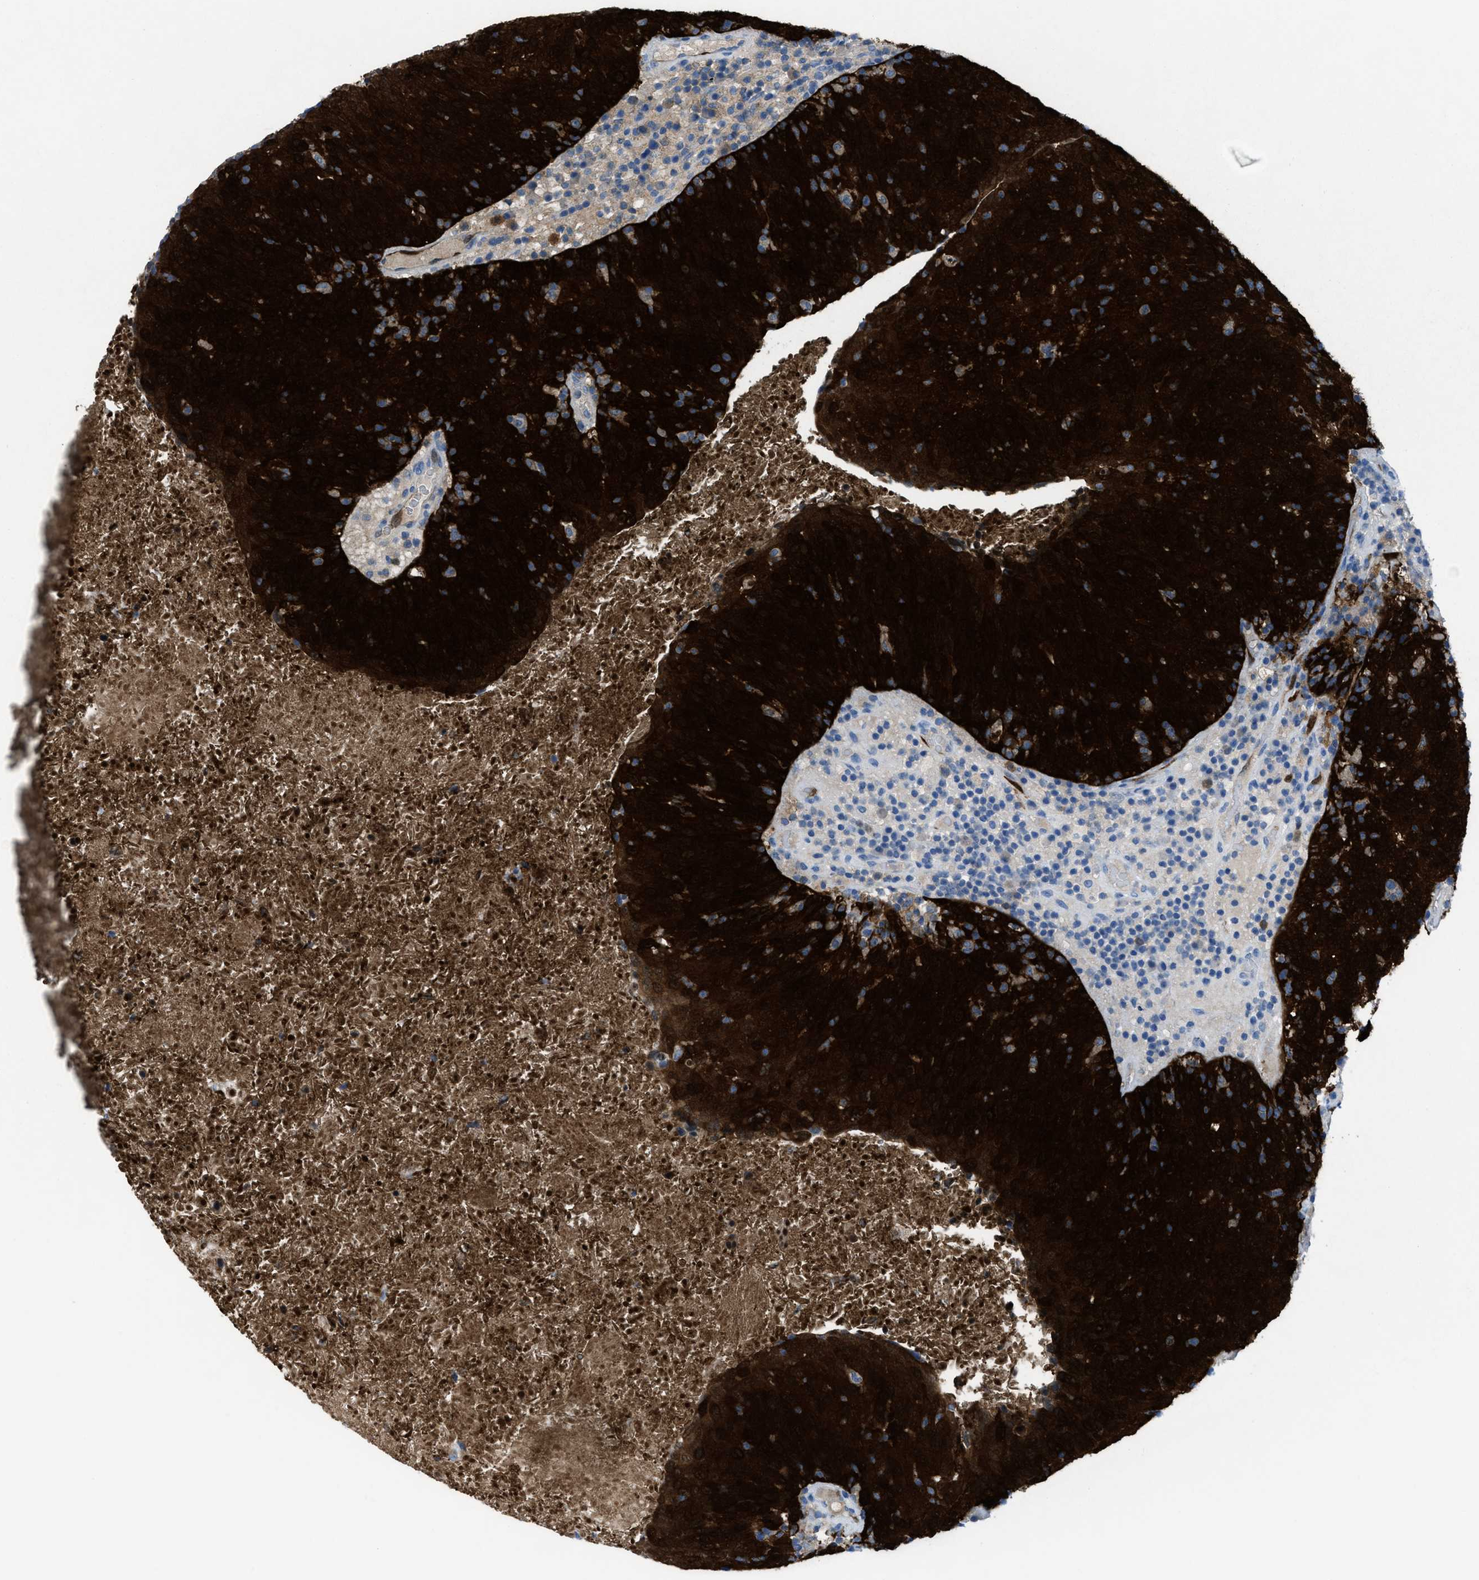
{"staining": {"intensity": "strong", "quantity": ">75%", "location": "cytoplasmic/membranous,nuclear"}, "tissue": "head and neck cancer", "cell_type": "Tumor cells", "image_type": "cancer", "snomed": [{"axis": "morphology", "description": "Squamous cell carcinoma, NOS"}, {"axis": "morphology", "description": "Squamous cell carcinoma, metastatic, NOS"}, {"axis": "topography", "description": "Lymph node"}, {"axis": "topography", "description": "Head-Neck"}], "caption": "Head and neck cancer stained with a protein marker shows strong staining in tumor cells.", "gene": "CDKN2A", "patient": {"sex": "male", "age": 62}}